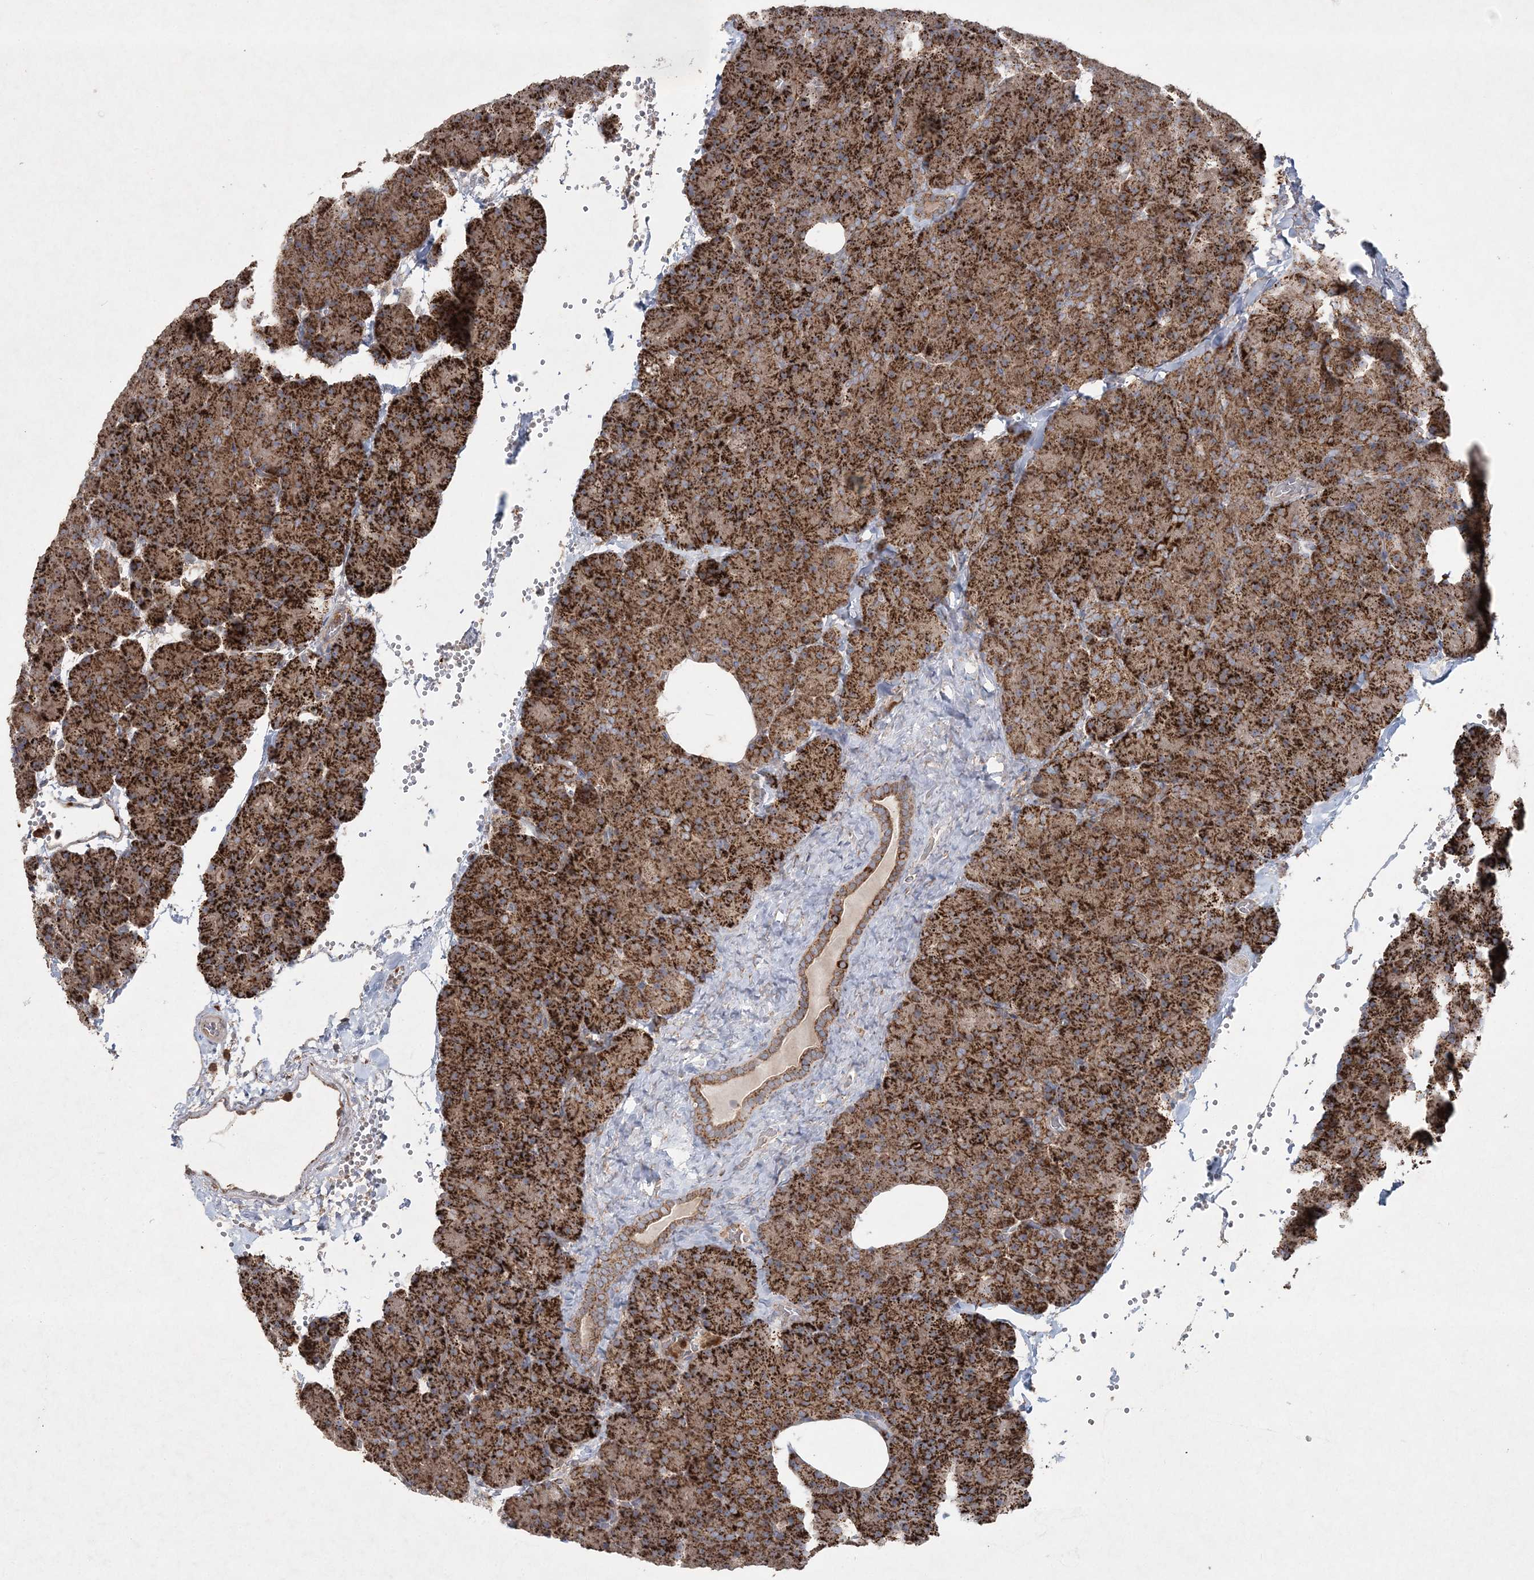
{"staining": {"intensity": "strong", "quantity": ">75%", "location": "cytoplasmic/membranous"}, "tissue": "pancreas", "cell_type": "Exocrine glandular cells", "image_type": "normal", "snomed": [{"axis": "morphology", "description": "Normal tissue, NOS"}, {"axis": "morphology", "description": "Carcinoid, malignant, NOS"}, {"axis": "topography", "description": "Pancreas"}], "caption": "Pancreas stained with DAB (3,3'-diaminobenzidine) immunohistochemistry reveals high levels of strong cytoplasmic/membranous expression in approximately >75% of exocrine glandular cells. (DAB (3,3'-diaminobenzidine) IHC, brown staining for protein, blue staining for nuclei).", "gene": "LRPPRC", "patient": {"sex": "female", "age": 35}}